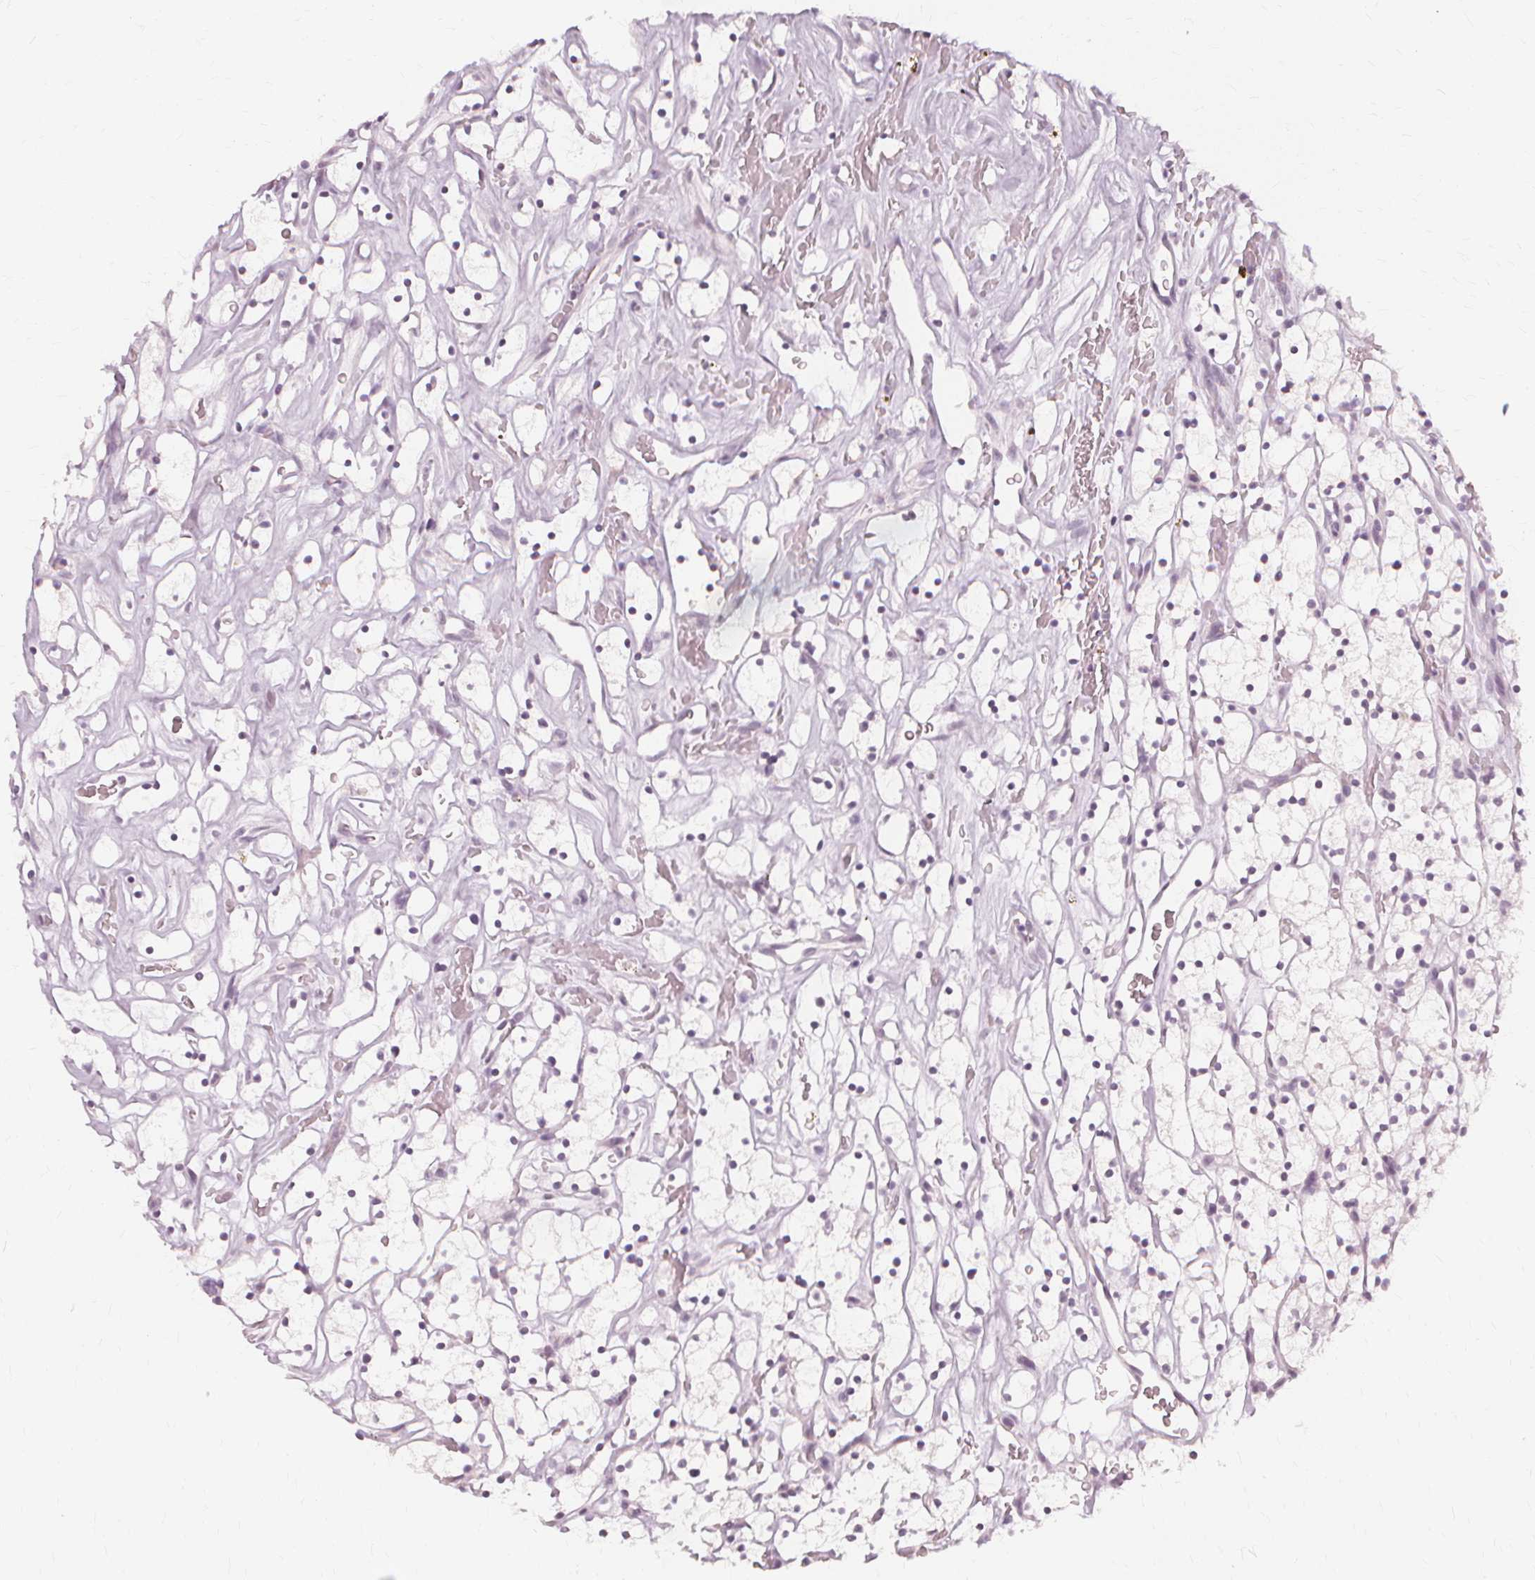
{"staining": {"intensity": "negative", "quantity": "none", "location": "none"}, "tissue": "renal cancer", "cell_type": "Tumor cells", "image_type": "cancer", "snomed": [{"axis": "morphology", "description": "Adenocarcinoma, NOS"}, {"axis": "topography", "description": "Kidney"}], "caption": "Adenocarcinoma (renal) was stained to show a protein in brown. There is no significant expression in tumor cells. Nuclei are stained in blue.", "gene": "NXPE1", "patient": {"sex": "female", "age": 64}}